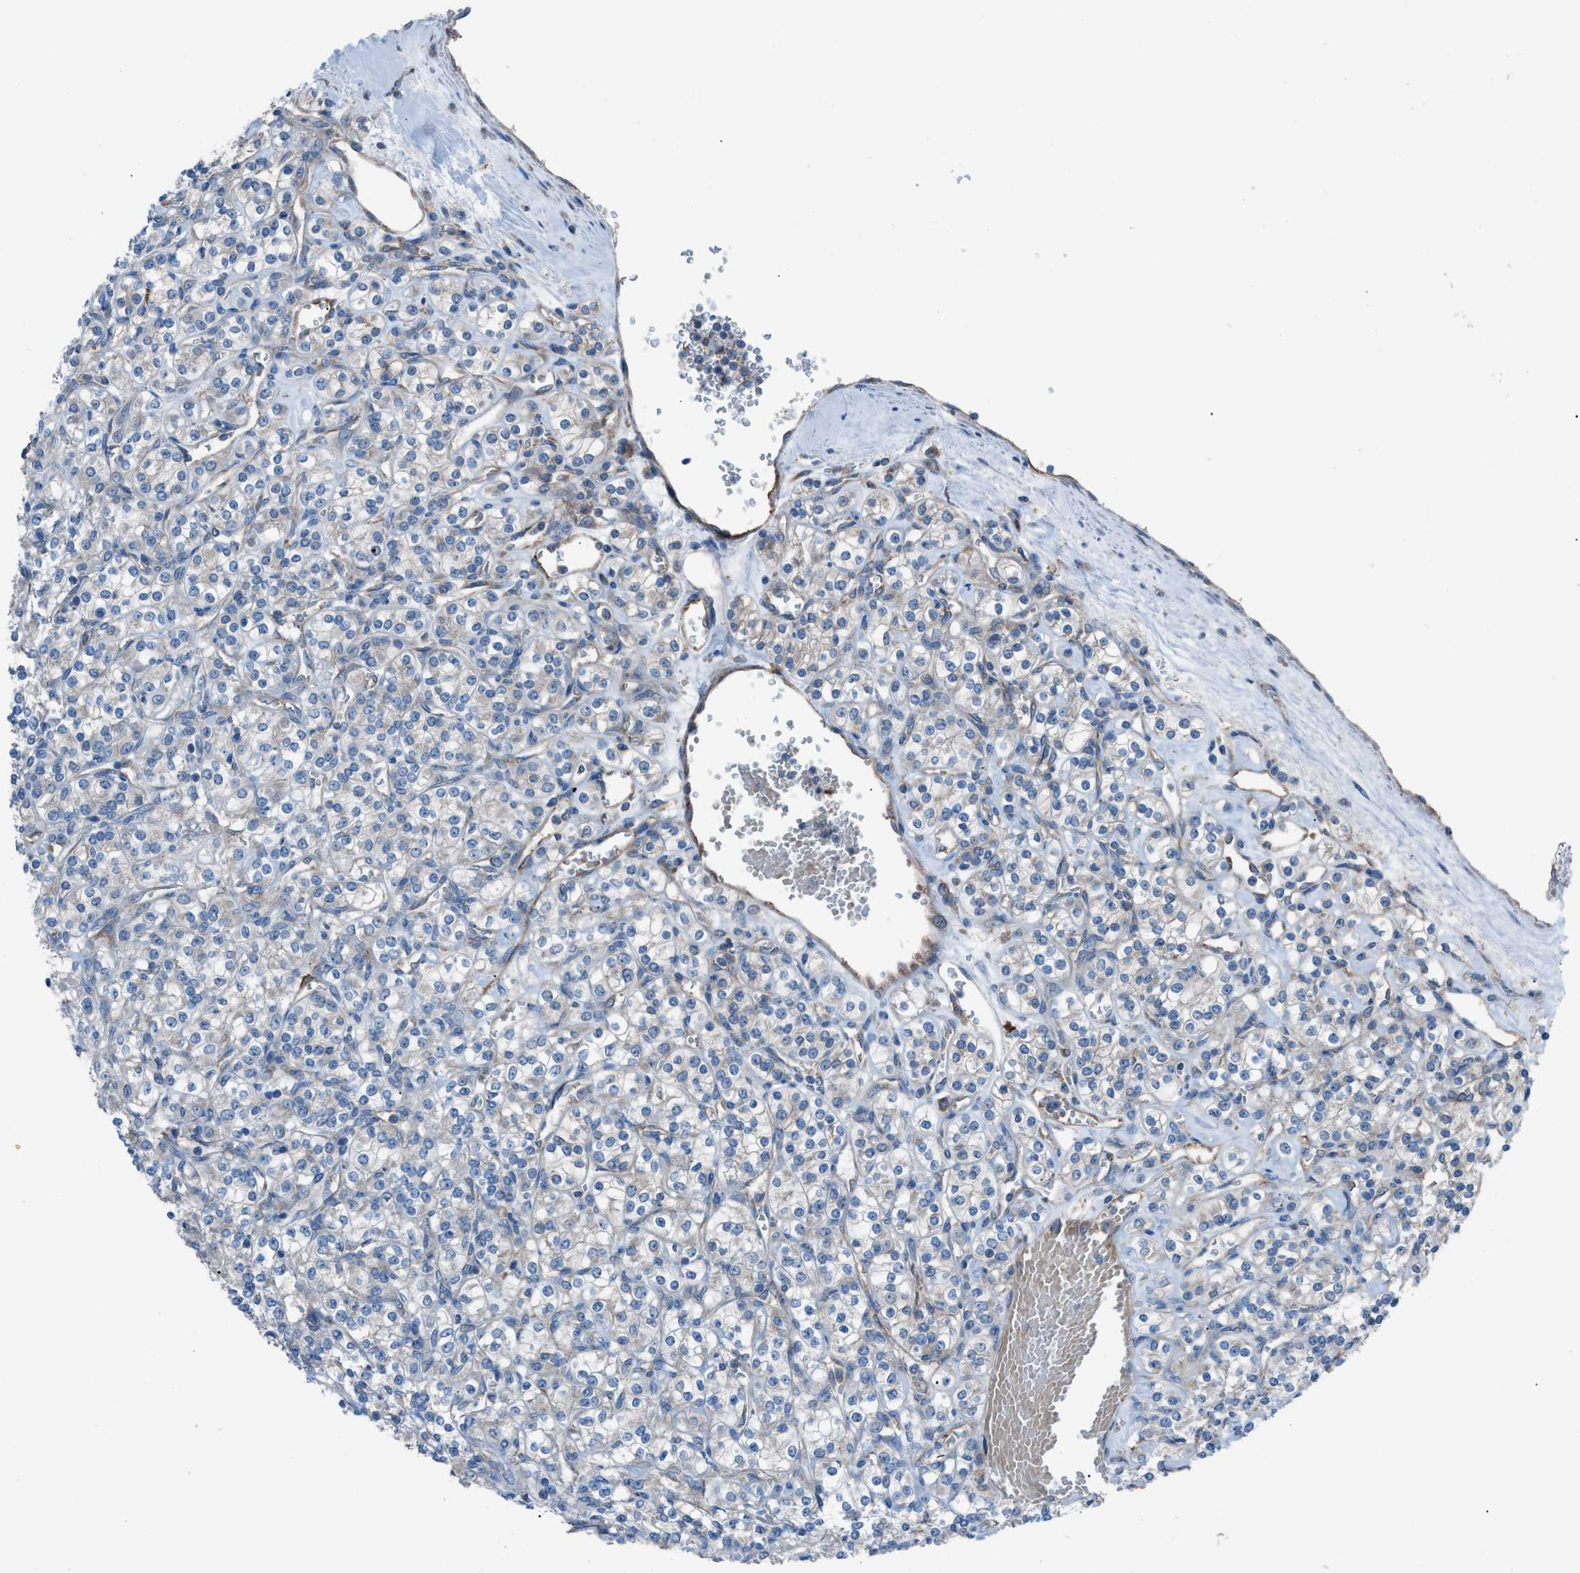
{"staining": {"intensity": "negative", "quantity": "none", "location": "none"}, "tissue": "renal cancer", "cell_type": "Tumor cells", "image_type": "cancer", "snomed": [{"axis": "morphology", "description": "Adenocarcinoma, NOS"}, {"axis": "topography", "description": "Kidney"}], "caption": "This is a histopathology image of IHC staining of renal adenocarcinoma, which shows no positivity in tumor cells.", "gene": "HEG1", "patient": {"sex": "male", "age": 77}}